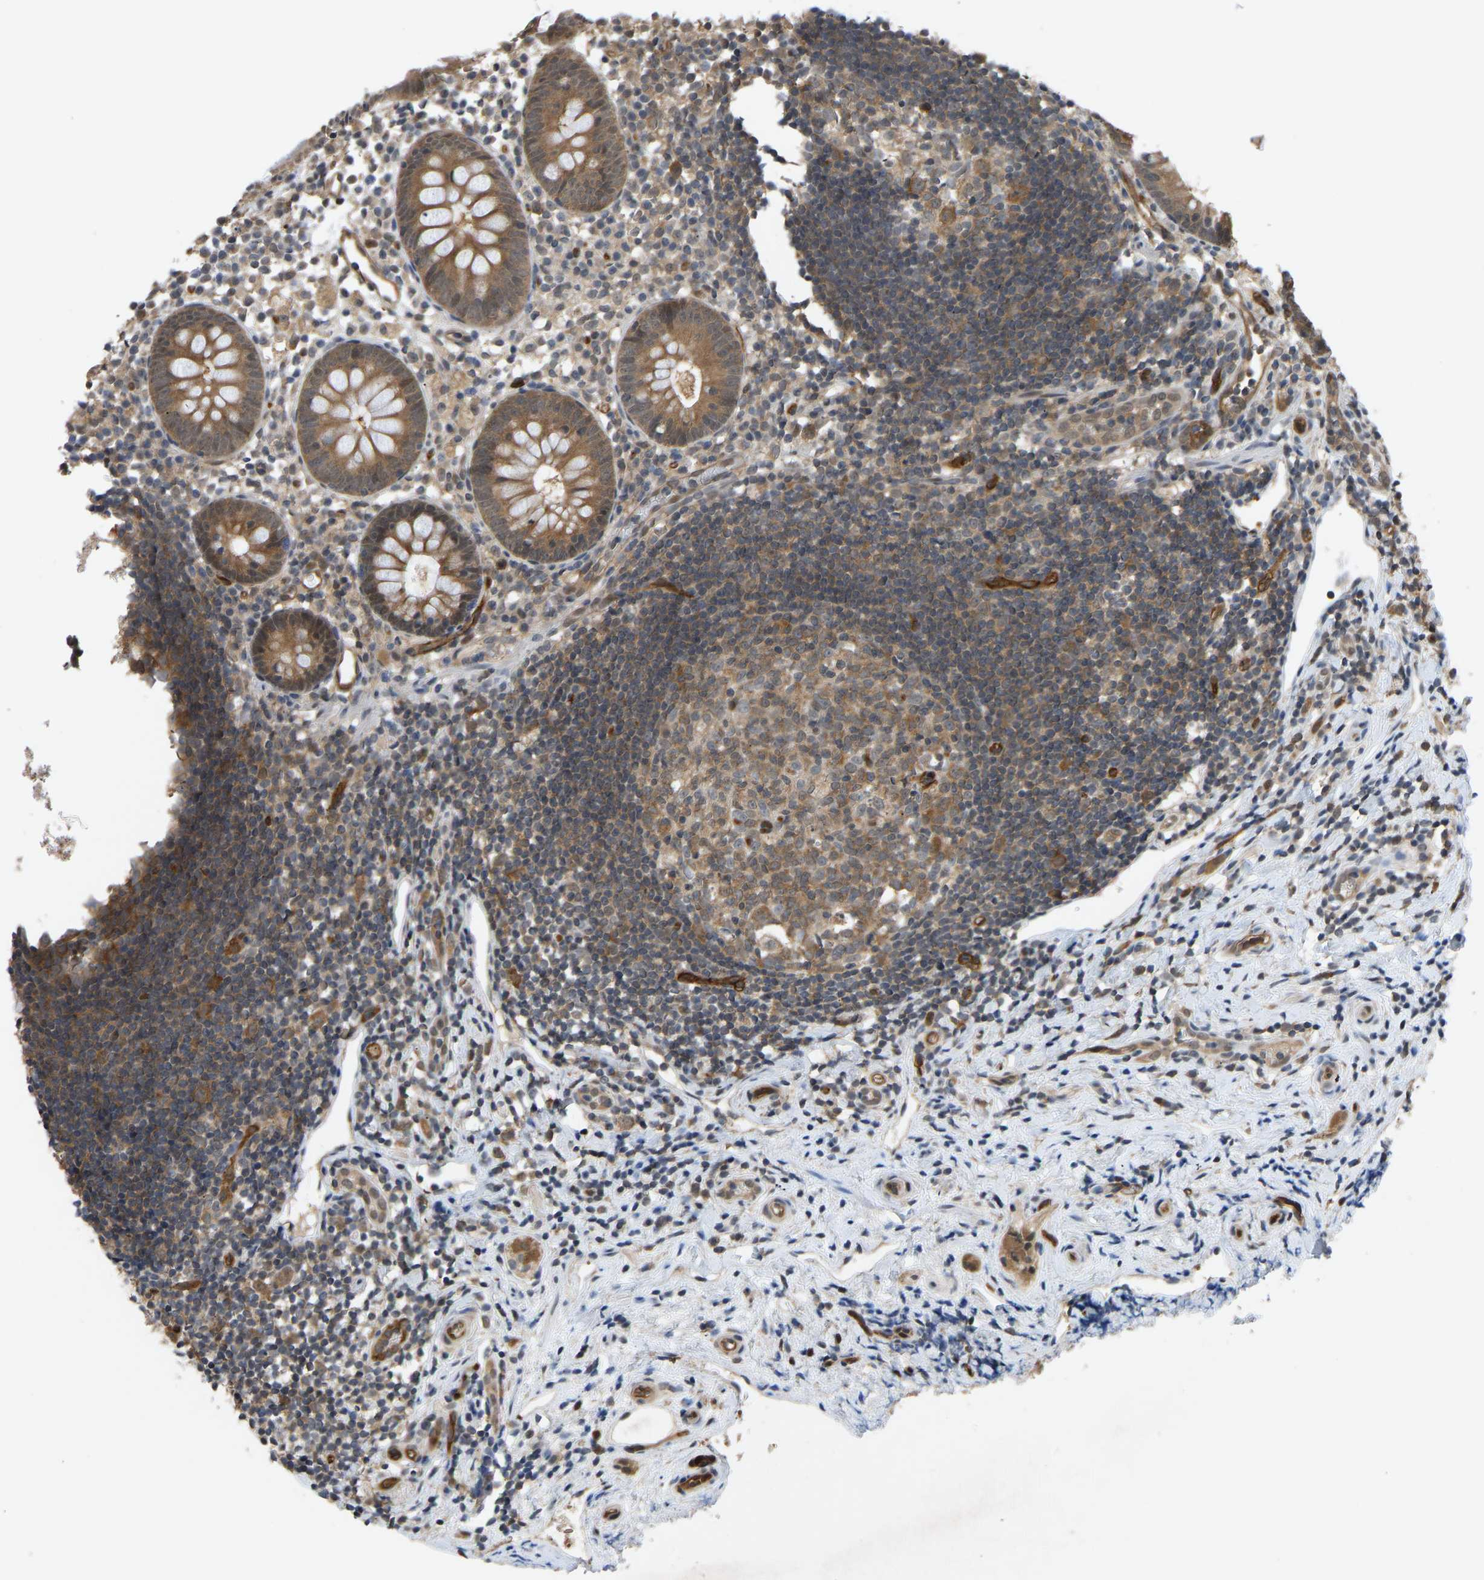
{"staining": {"intensity": "moderate", "quantity": ">75%", "location": "cytoplasmic/membranous"}, "tissue": "appendix", "cell_type": "Glandular cells", "image_type": "normal", "snomed": [{"axis": "morphology", "description": "Normal tissue, NOS"}, {"axis": "topography", "description": "Appendix"}], "caption": "Protein staining of unremarkable appendix reveals moderate cytoplasmic/membranous positivity in about >75% of glandular cells. Using DAB (brown) and hematoxylin (blue) stains, captured at high magnification using brightfield microscopy.", "gene": "CCT8", "patient": {"sex": "female", "age": 20}}